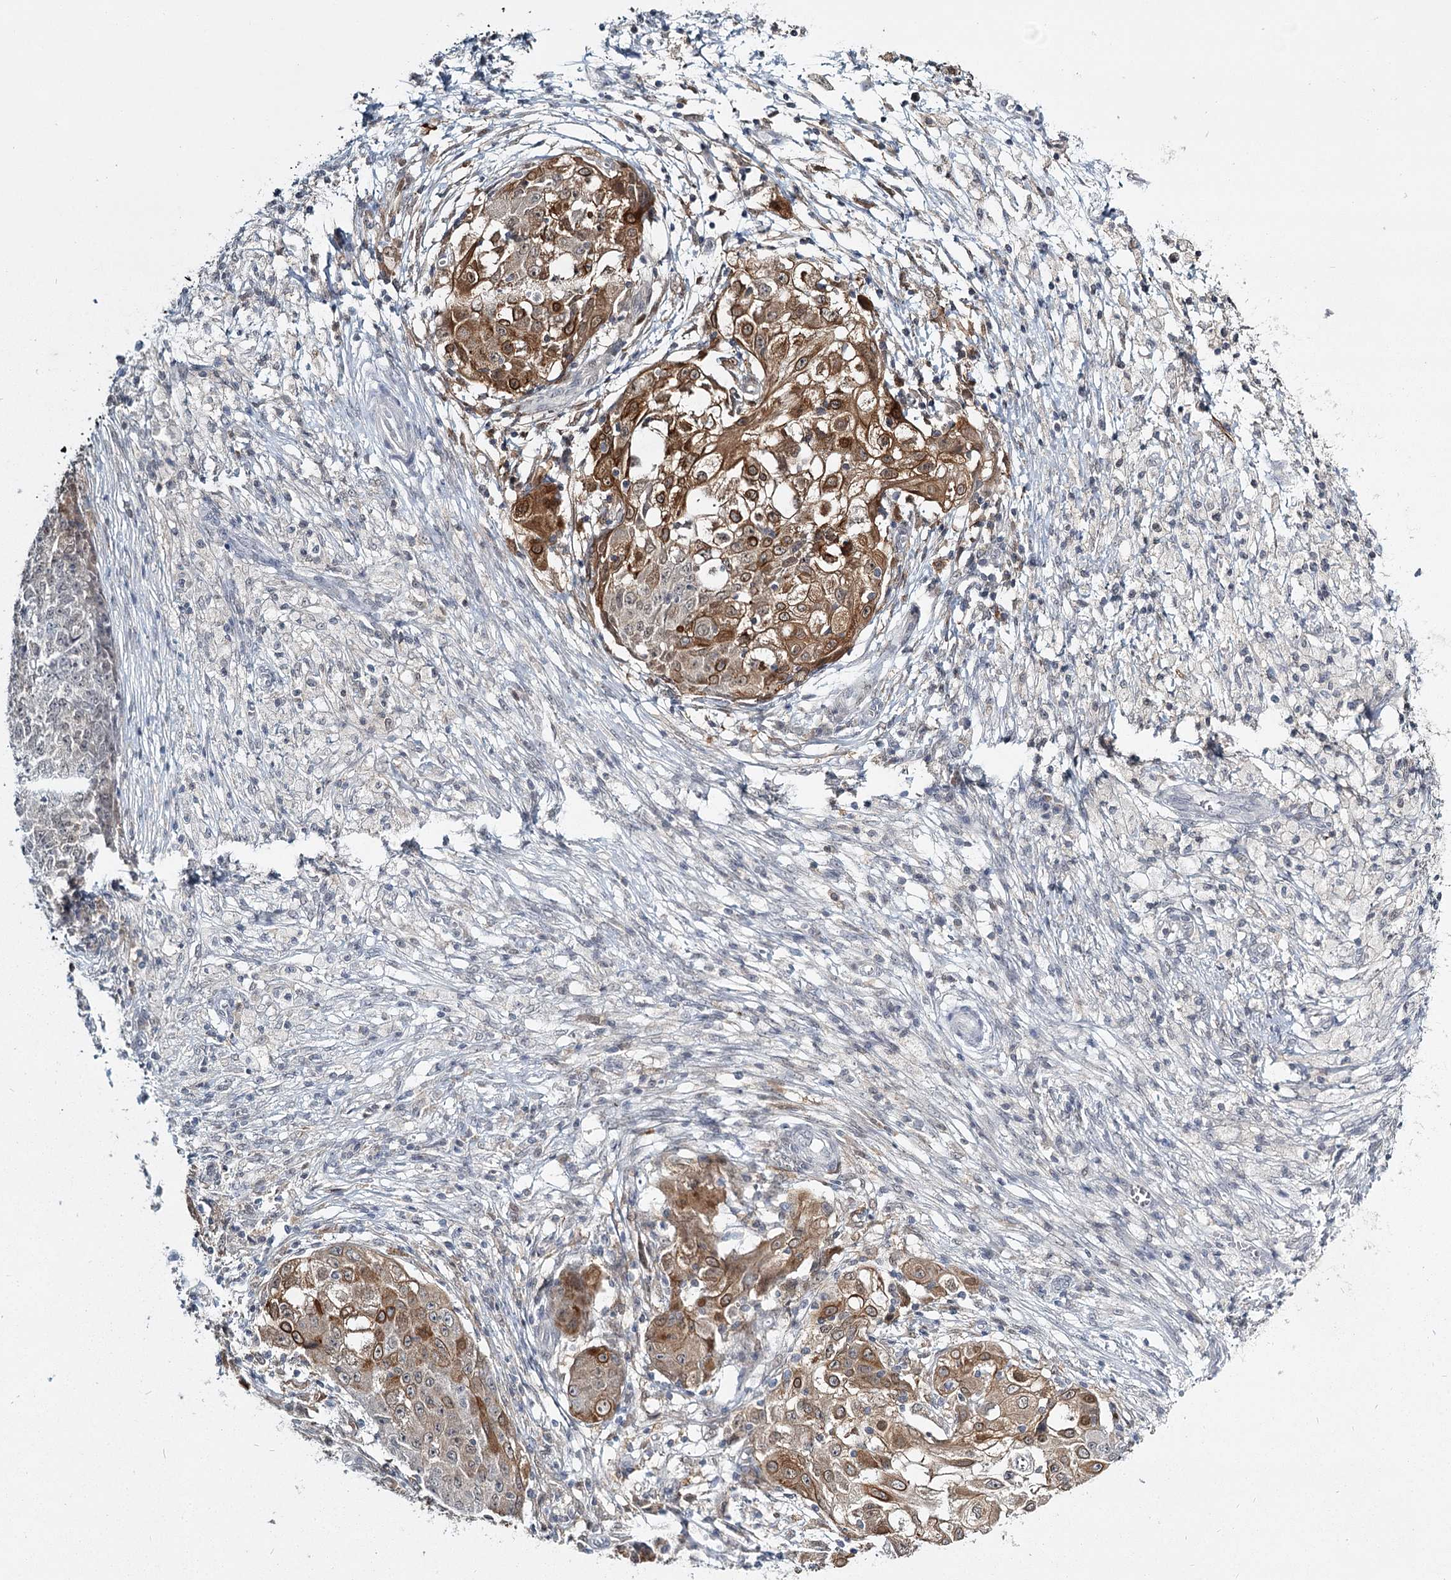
{"staining": {"intensity": "moderate", "quantity": "25%-75%", "location": "cytoplasmic/membranous"}, "tissue": "ovarian cancer", "cell_type": "Tumor cells", "image_type": "cancer", "snomed": [{"axis": "morphology", "description": "Carcinoma, endometroid"}, {"axis": "topography", "description": "Ovary"}], "caption": "Immunohistochemical staining of human ovarian endometroid carcinoma displays medium levels of moderate cytoplasmic/membranous protein positivity in about 25%-75% of tumor cells. The staining was performed using DAB, with brown indicating positive protein expression. Nuclei are stained blue with hematoxylin.", "gene": "TMEM70", "patient": {"sex": "female", "age": 42}}